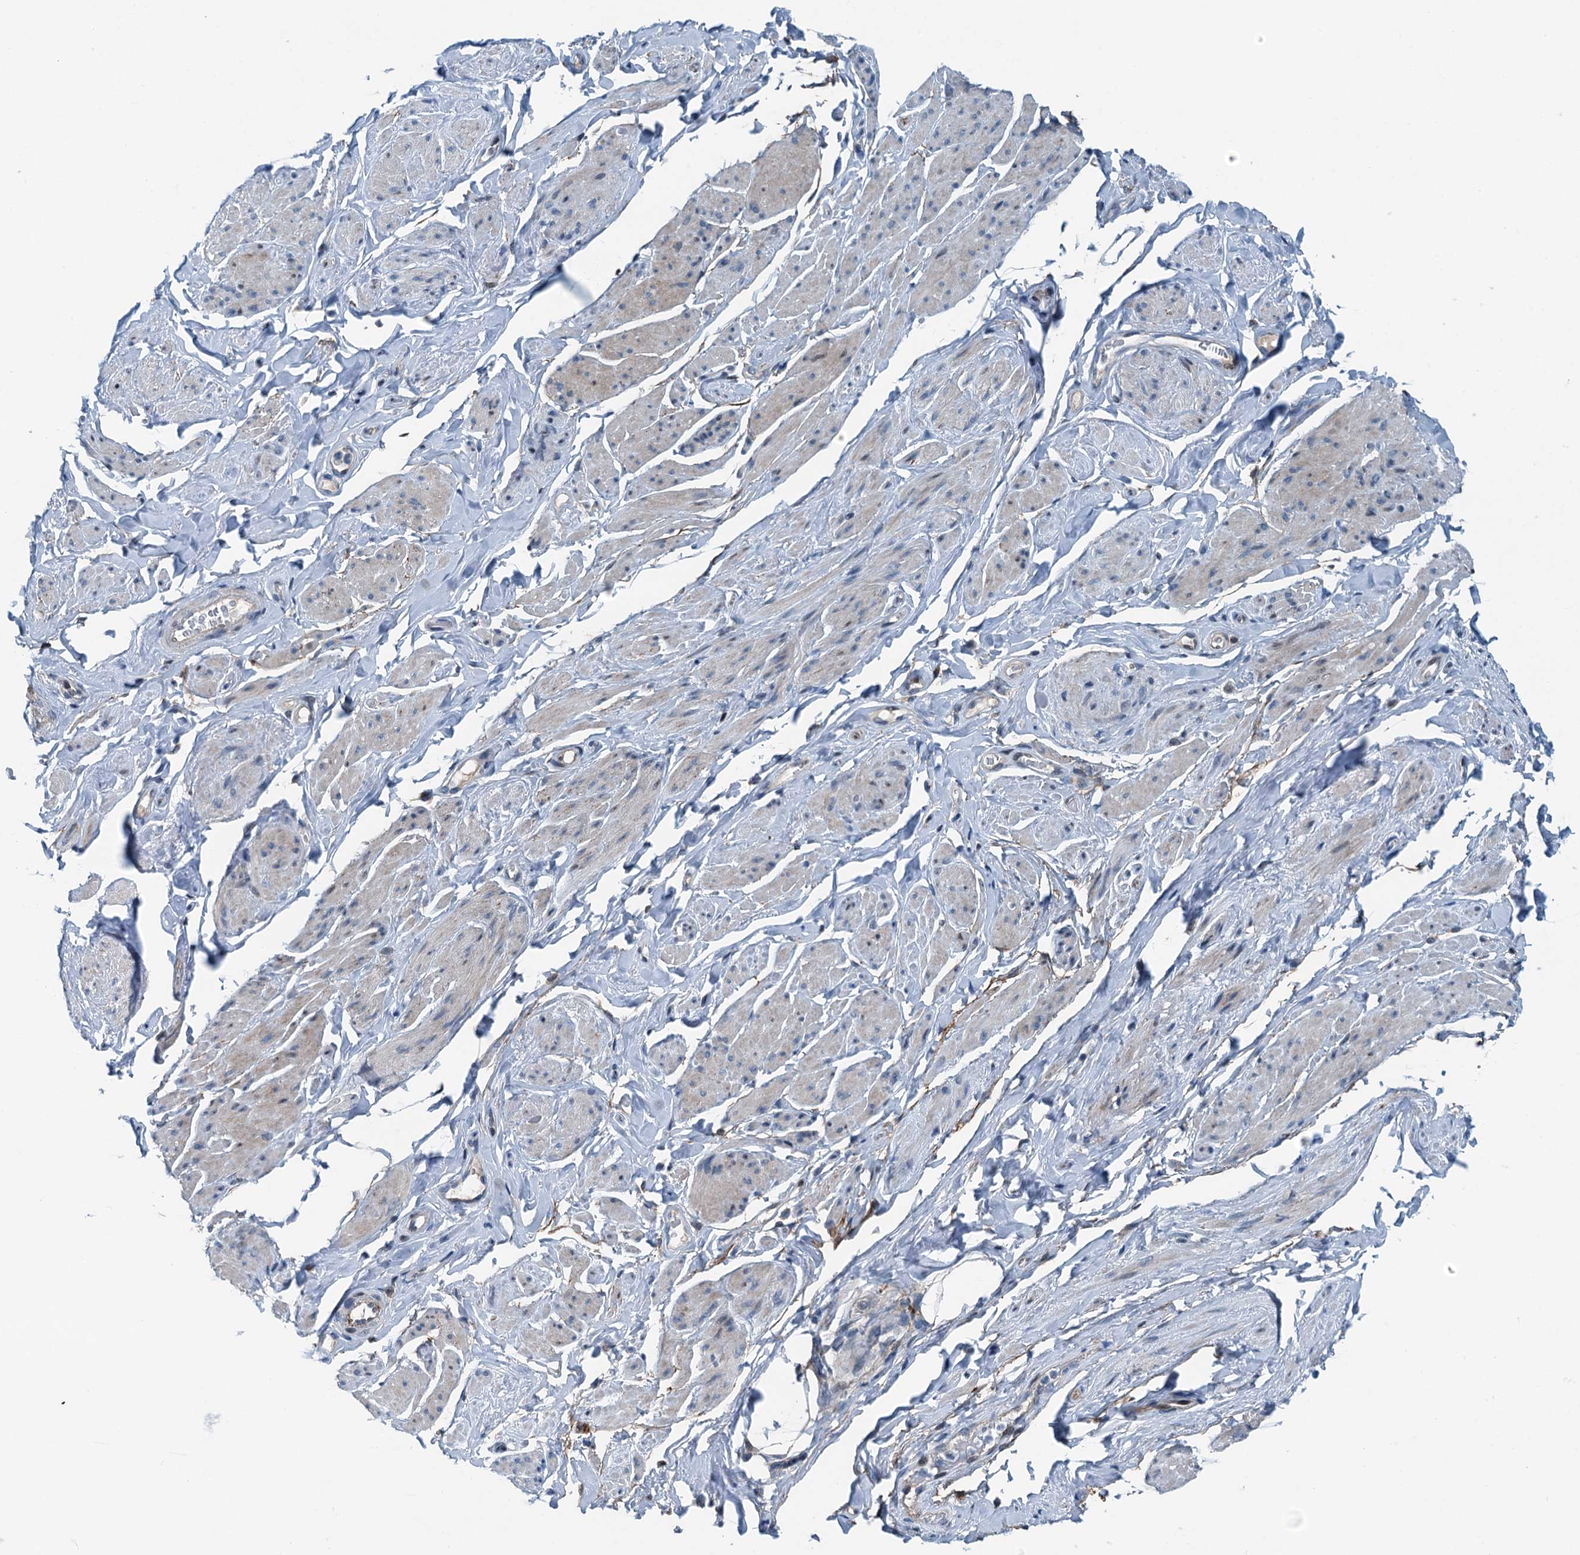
{"staining": {"intensity": "weak", "quantity": "<25%", "location": "nuclear"}, "tissue": "smooth muscle", "cell_type": "Smooth muscle cells", "image_type": "normal", "snomed": [{"axis": "morphology", "description": "Normal tissue, NOS"}, {"axis": "topography", "description": "Smooth muscle"}, {"axis": "topography", "description": "Peripheral nerve tissue"}], "caption": "Normal smooth muscle was stained to show a protein in brown. There is no significant staining in smooth muscle cells. Brightfield microscopy of immunohistochemistry (IHC) stained with DAB (3,3'-diaminobenzidine) (brown) and hematoxylin (blue), captured at high magnification.", "gene": "TAMALIN", "patient": {"sex": "male", "age": 69}}